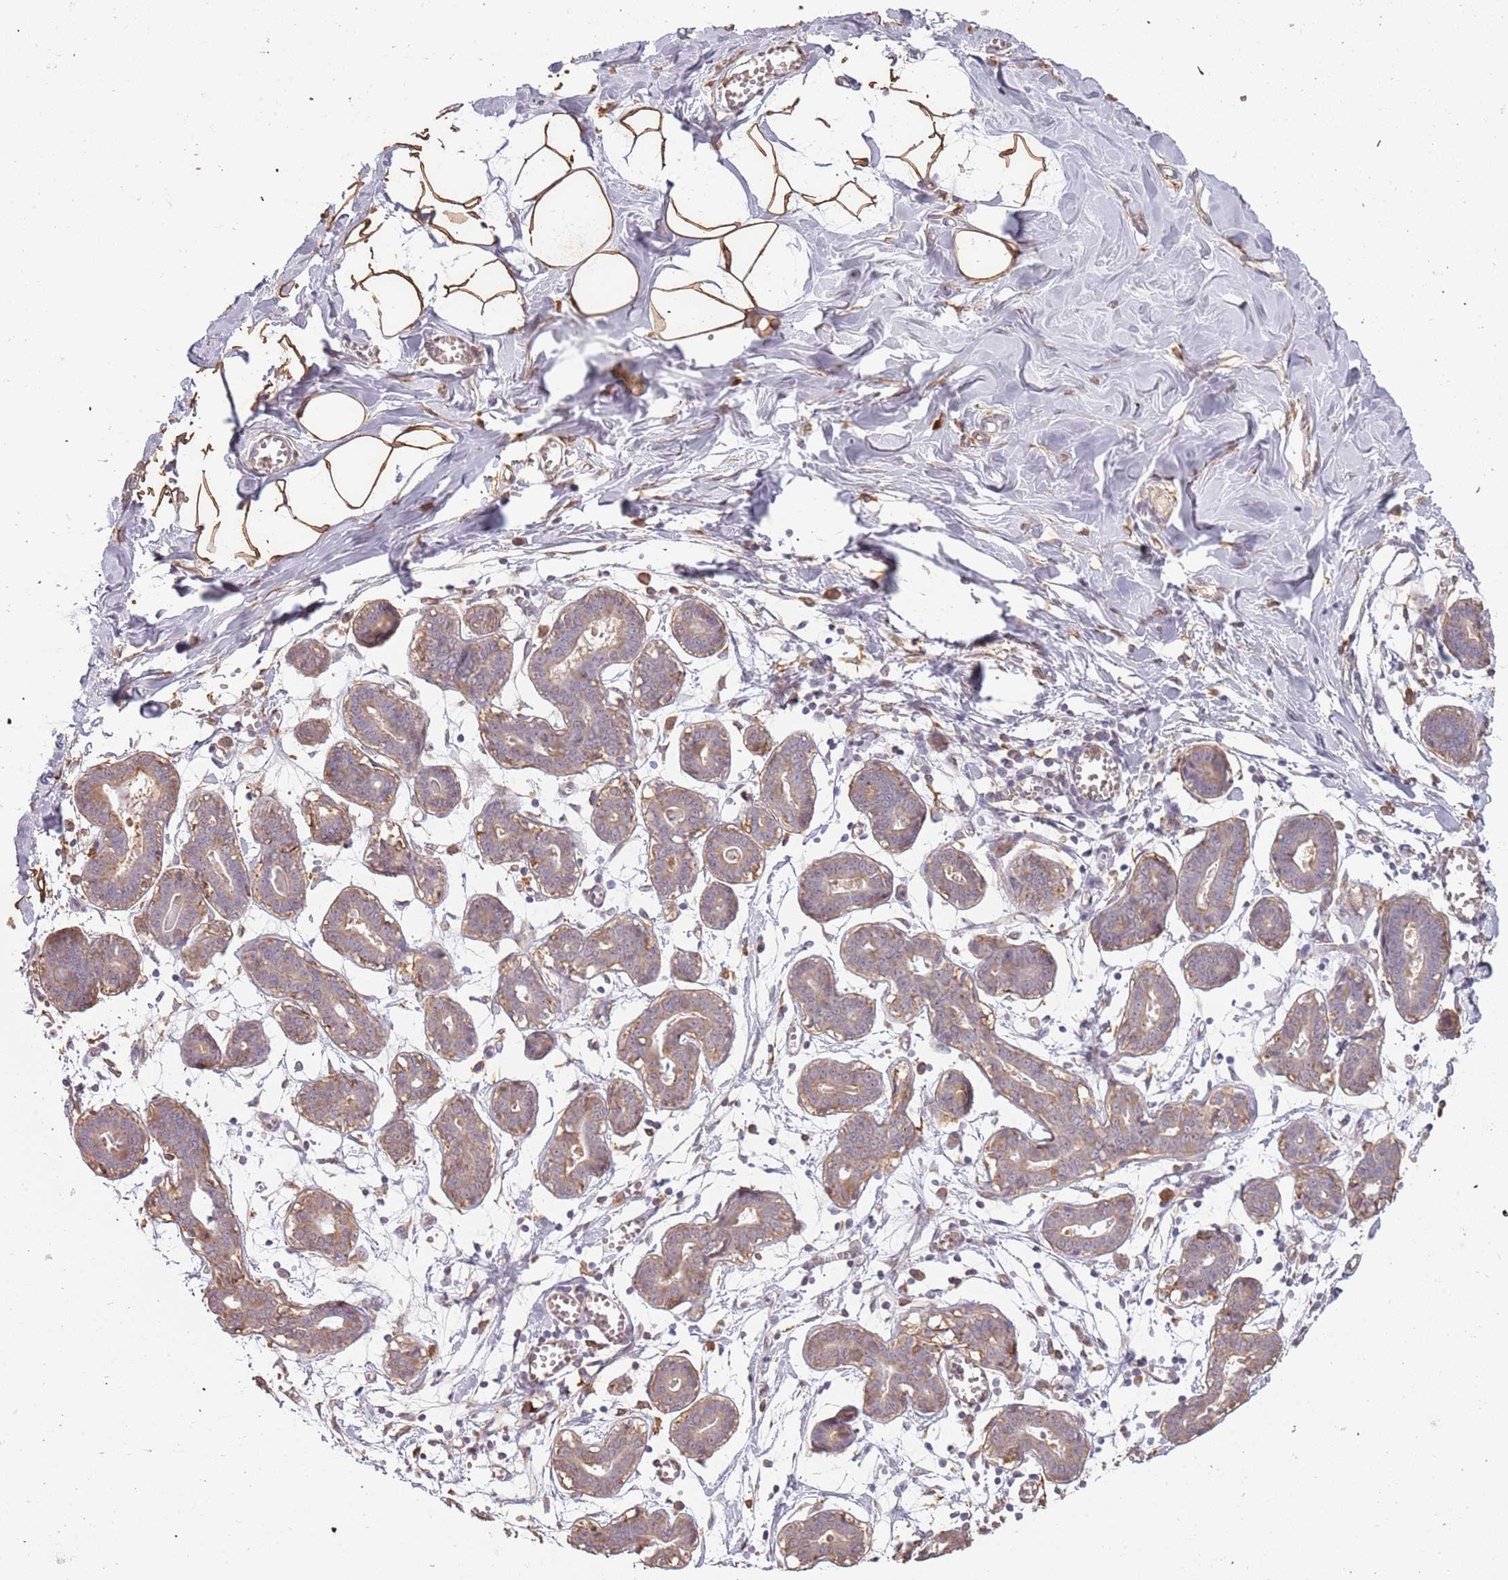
{"staining": {"intensity": "negative", "quantity": "none", "location": "none"}, "tissue": "breast", "cell_type": "Adipocytes", "image_type": "normal", "snomed": [{"axis": "morphology", "description": "Normal tissue, NOS"}, {"axis": "topography", "description": "Breast"}], "caption": "Human breast stained for a protein using immunohistochemistry (IHC) shows no positivity in adipocytes.", "gene": "ATOSB", "patient": {"sex": "female", "age": 27}}